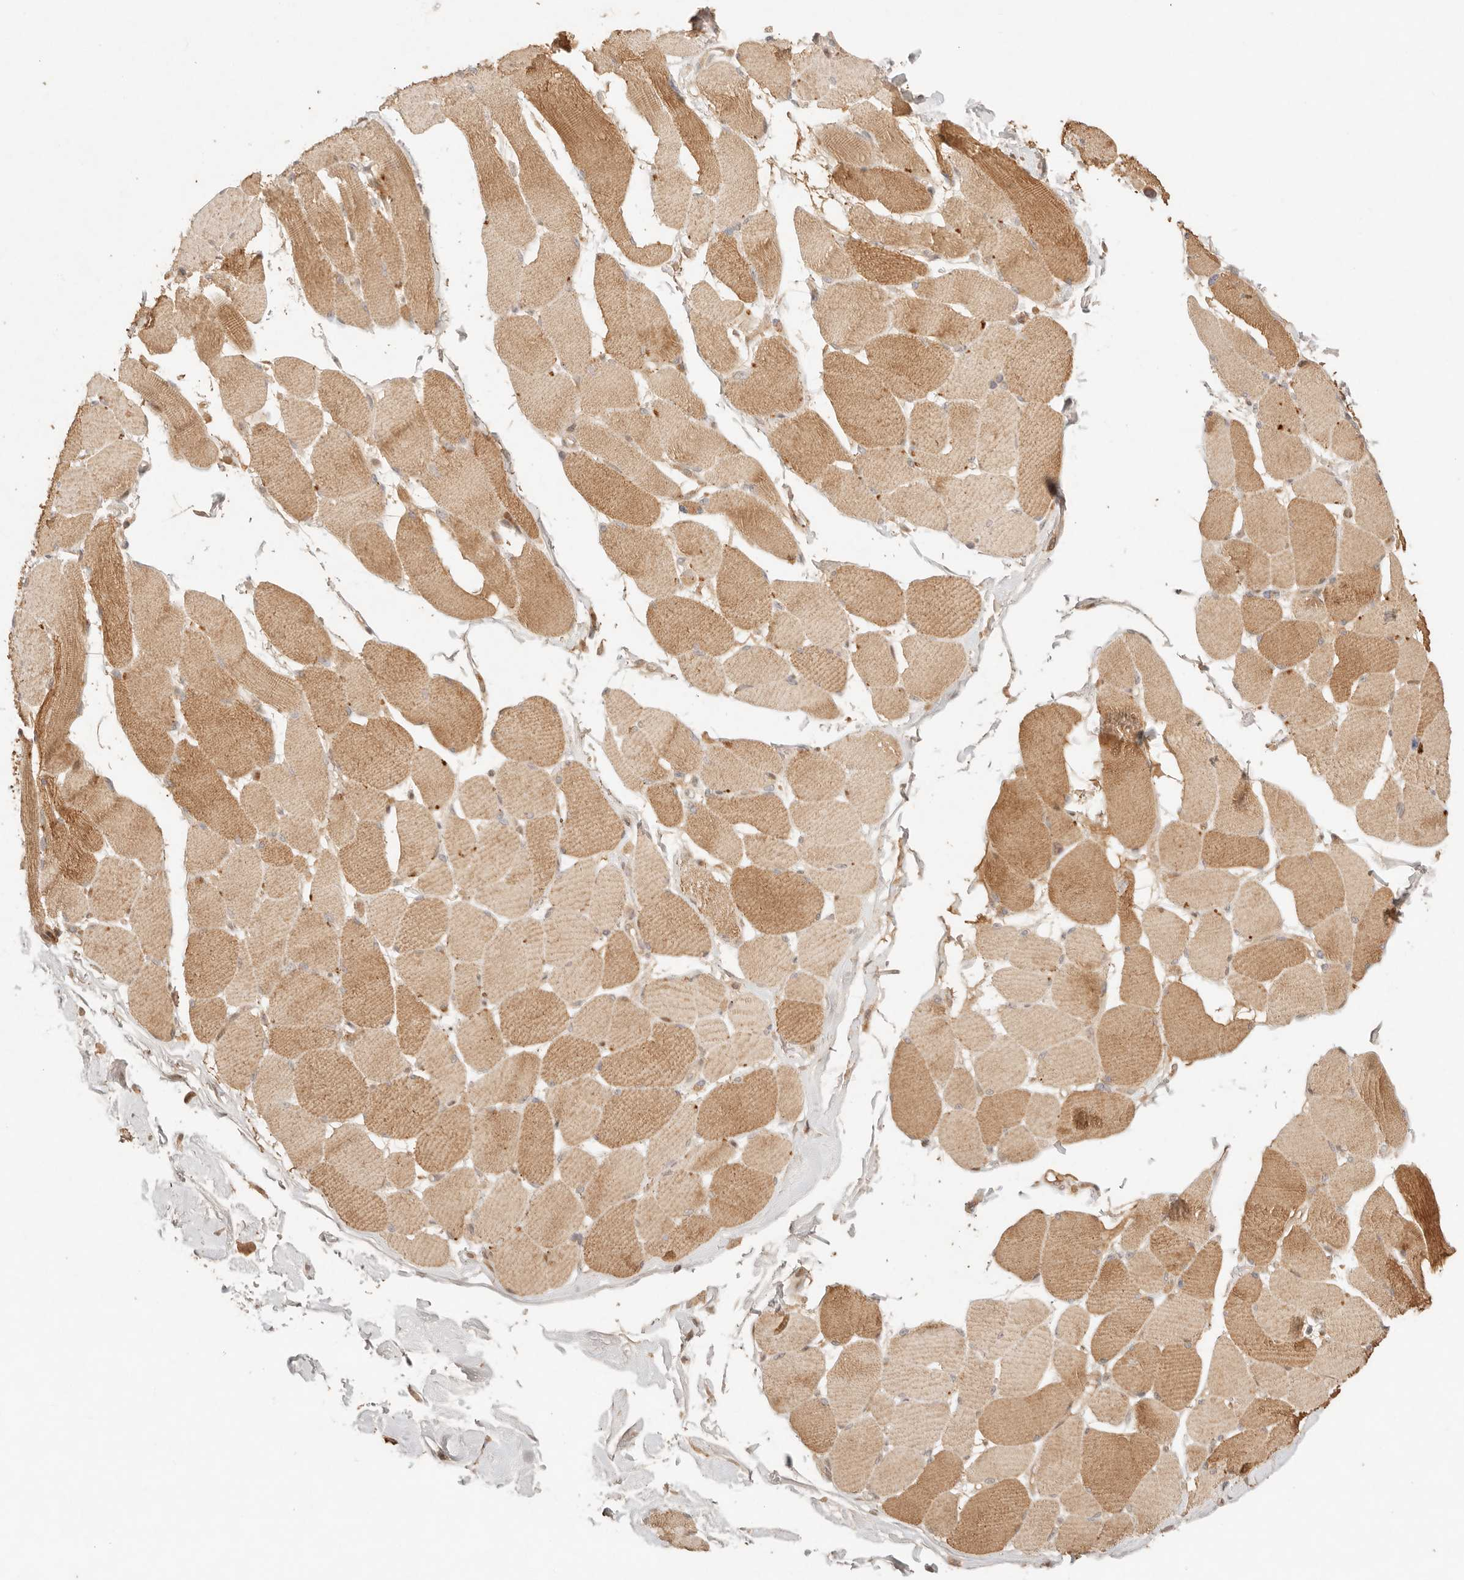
{"staining": {"intensity": "moderate", "quantity": ">75%", "location": "cytoplasmic/membranous"}, "tissue": "skeletal muscle", "cell_type": "Myocytes", "image_type": "normal", "snomed": [{"axis": "morphology", "description": "Normal tissue, NOS"}, {"axis": "topography", "description": "Skin"}, {"axis": "topography", "description": "Skeletal muscle"}], "caption": "Immunohistochemistry (IHC) of normal skeletal muscle demonstrates medium levels of moderate cytoplasmic/membranous expression in approximately >75% of myocytes.", "gene": "PHLDA3", "patient": {"sex": "male", "age": 83}}